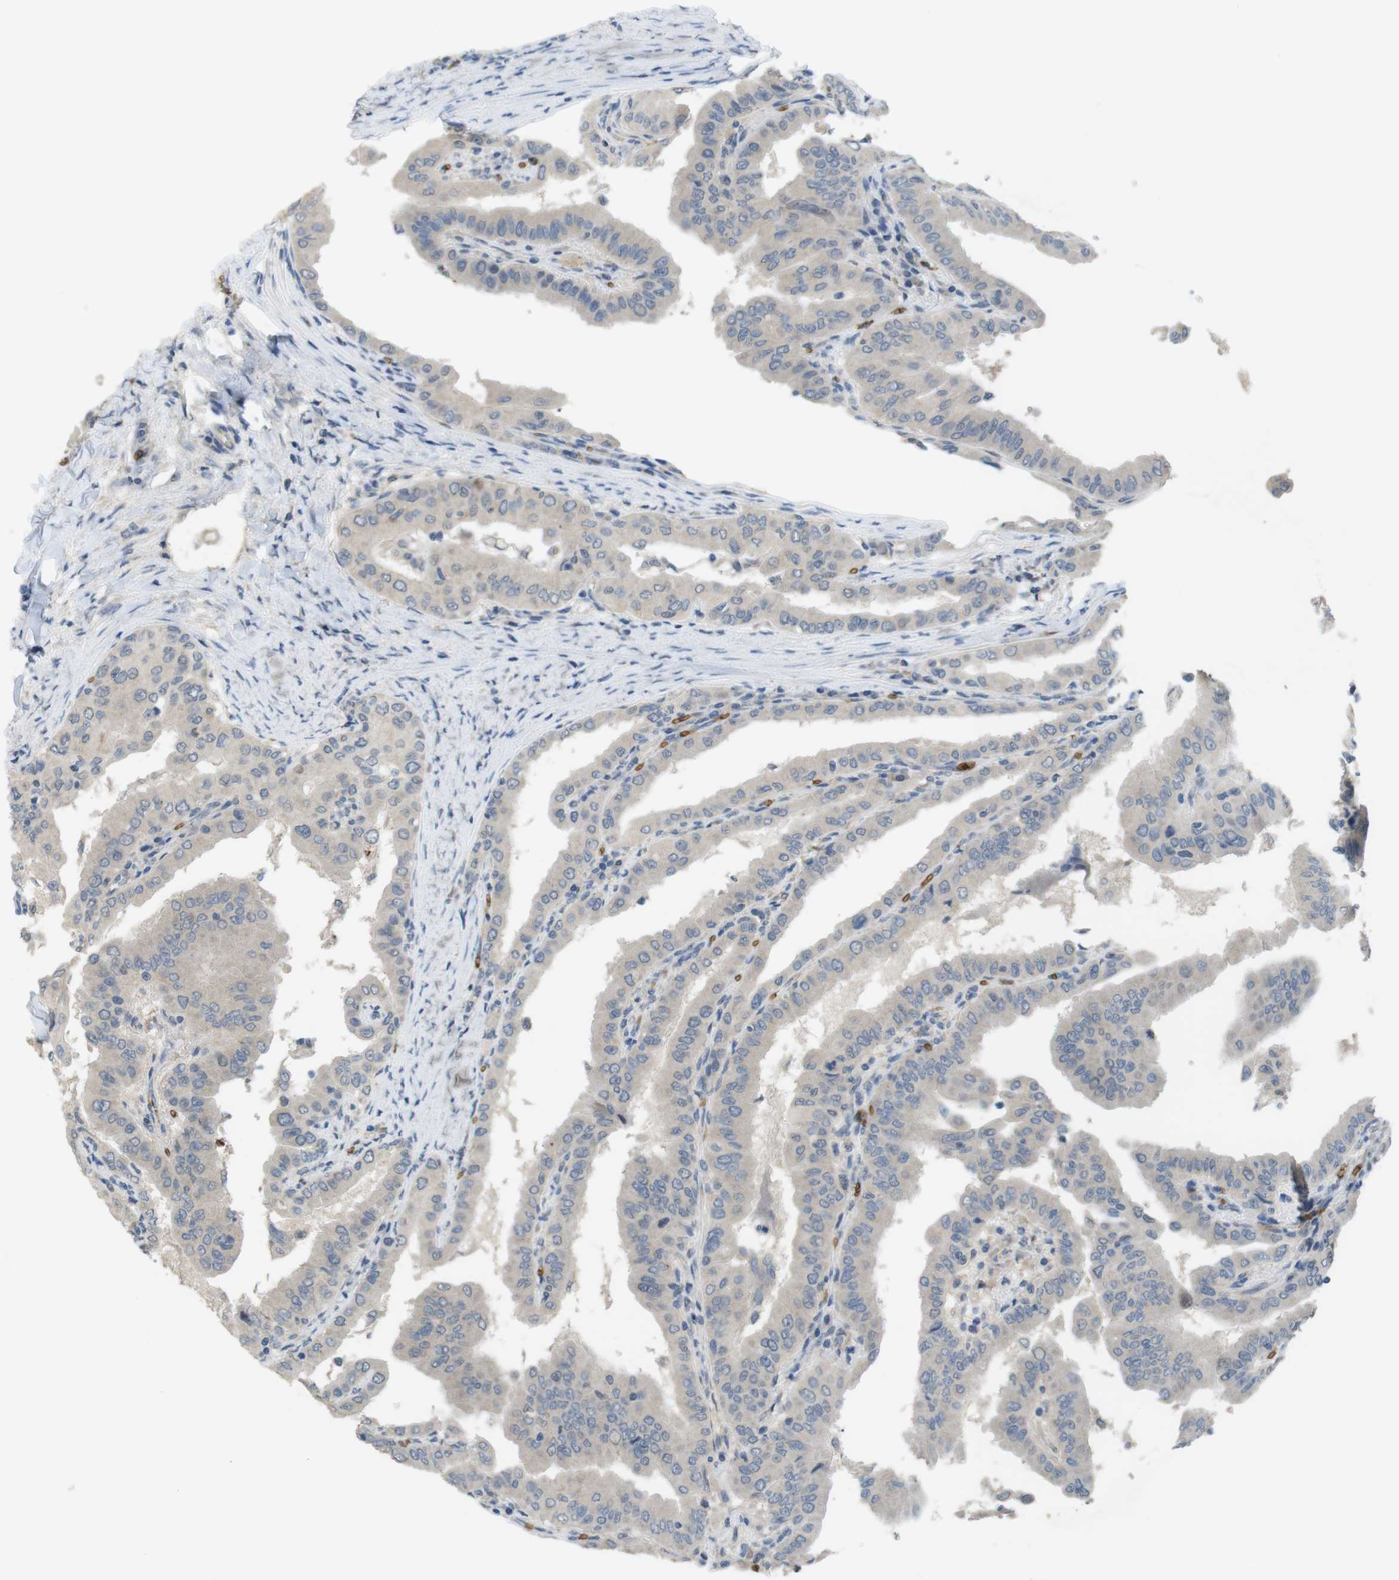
{"staining": {"intensity": "weak", "quantity": ">75%", "location": "cytoplasmic/membranous"}, "tissue": "thyroid cancer", "cell_type": "Tumor cells", "image_type": "cancer", "snomed": [{"axis": "morphology", "description": "Papillary adenocarcinoma, NOS"}, {"axis": "topography", "description": "Thyroid gland"}], "caption": "Immunohistochemistry (IHC) (DAB (3,3'-diaminobenzidine)) staining of thyroid papillary adenocarcinoma displays weak cytoplasmic/membranous protein staining in about >75% of tumor cells. (Stains: DAB in brown, nuclei in blue, Microscopy: brightfield microscopy at high magnification).", "gene": "GYPA", "patient": {"sex": "male", "age": 33}}